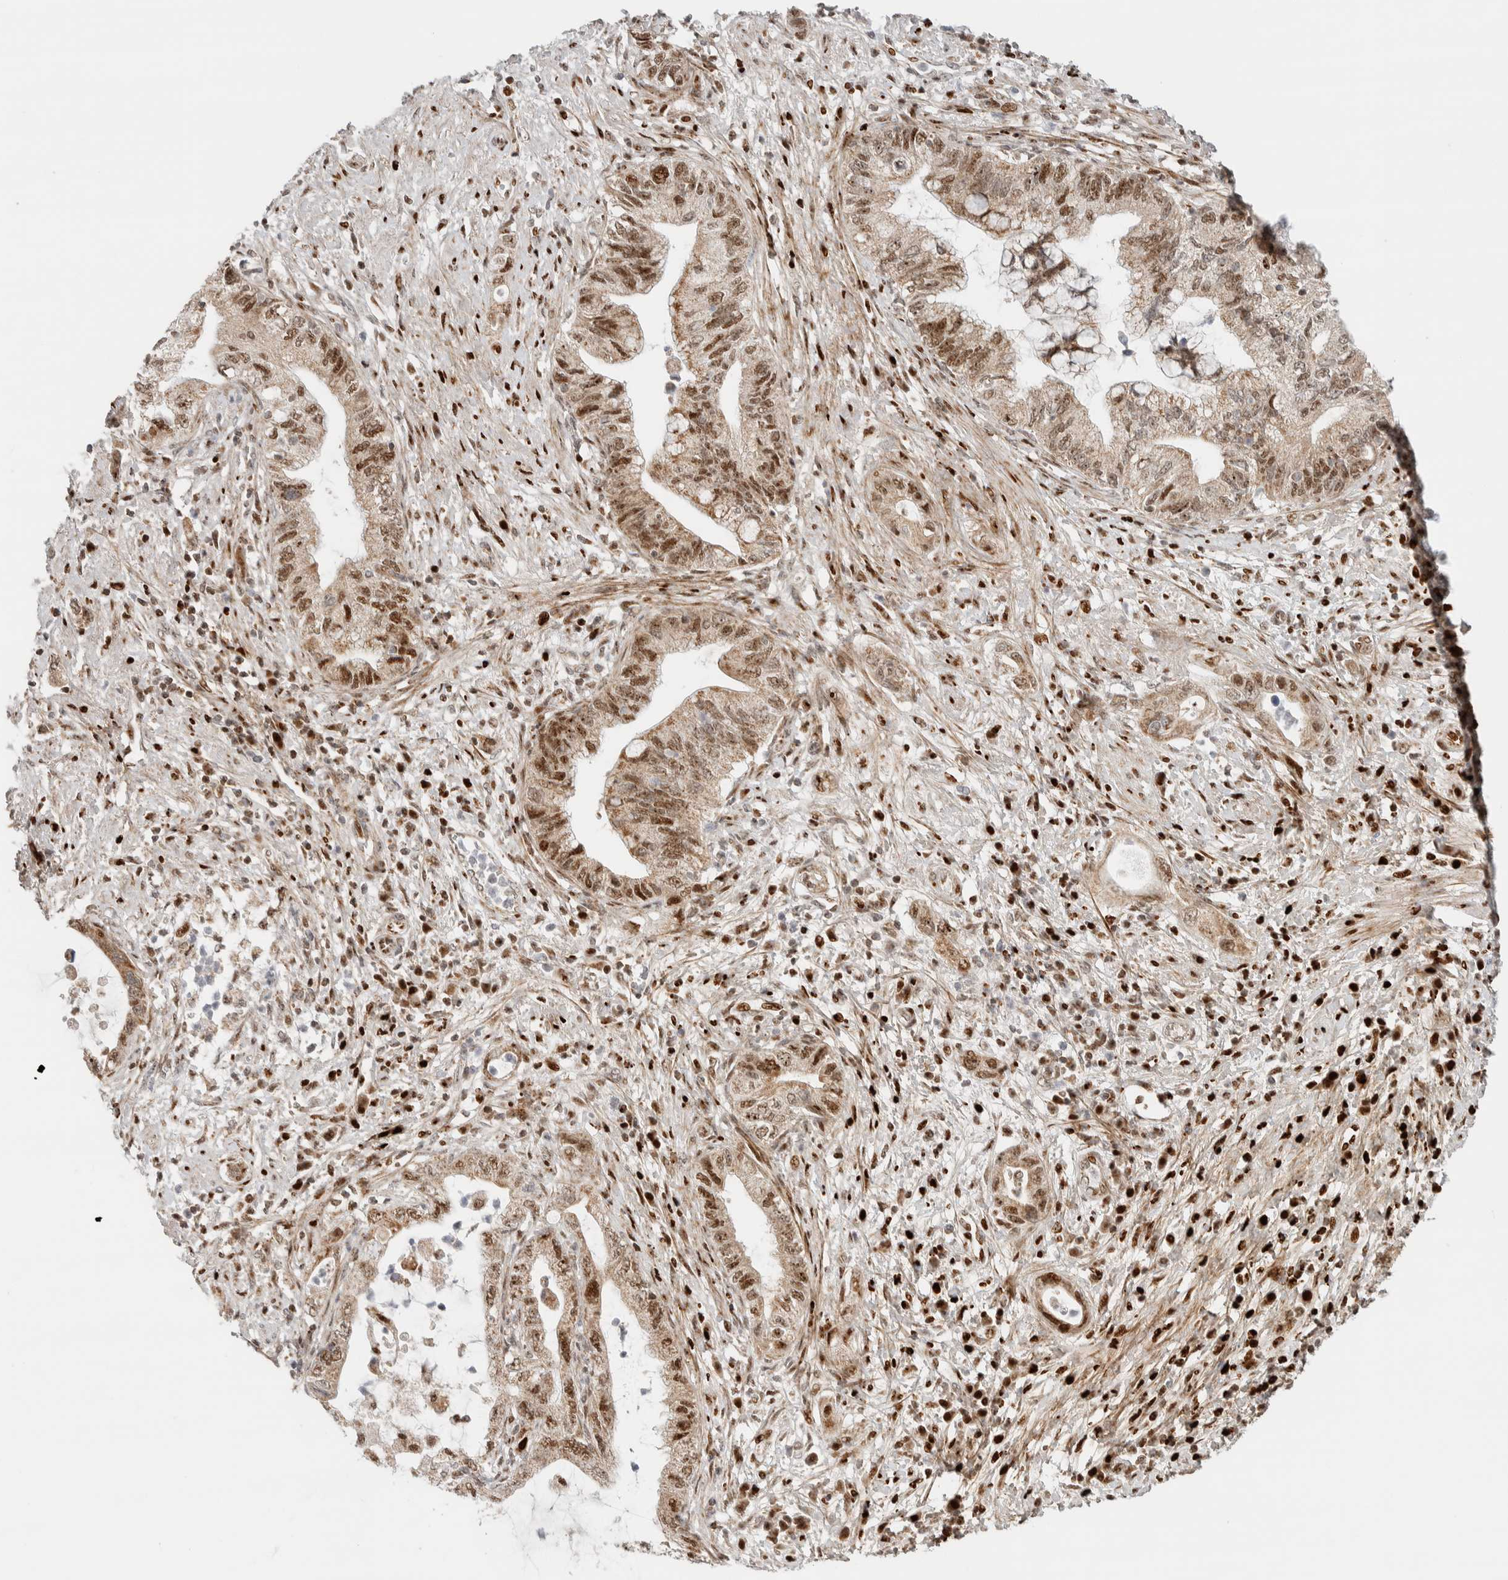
{"staining": {"intensity": "moderate", "quantity": ">75%", "location": "nuclear"}, "tissue": "pancreatic cancer", "cell_type": "Tumor cells", "image_type": "cancer", "snomed": [{"axis": "morphology", "description": "Adenocarcinoma, NOS"}, {"axis": "topography", "description": "Pancreas"}], "caption": "Pancreatic cancer (adenocarcinoma) tissue exhibits moderate nuclear positivity in about >75% of tumor cells", "gene": "TSPAN32", "patient": {"sex": "female", "age": 73}}